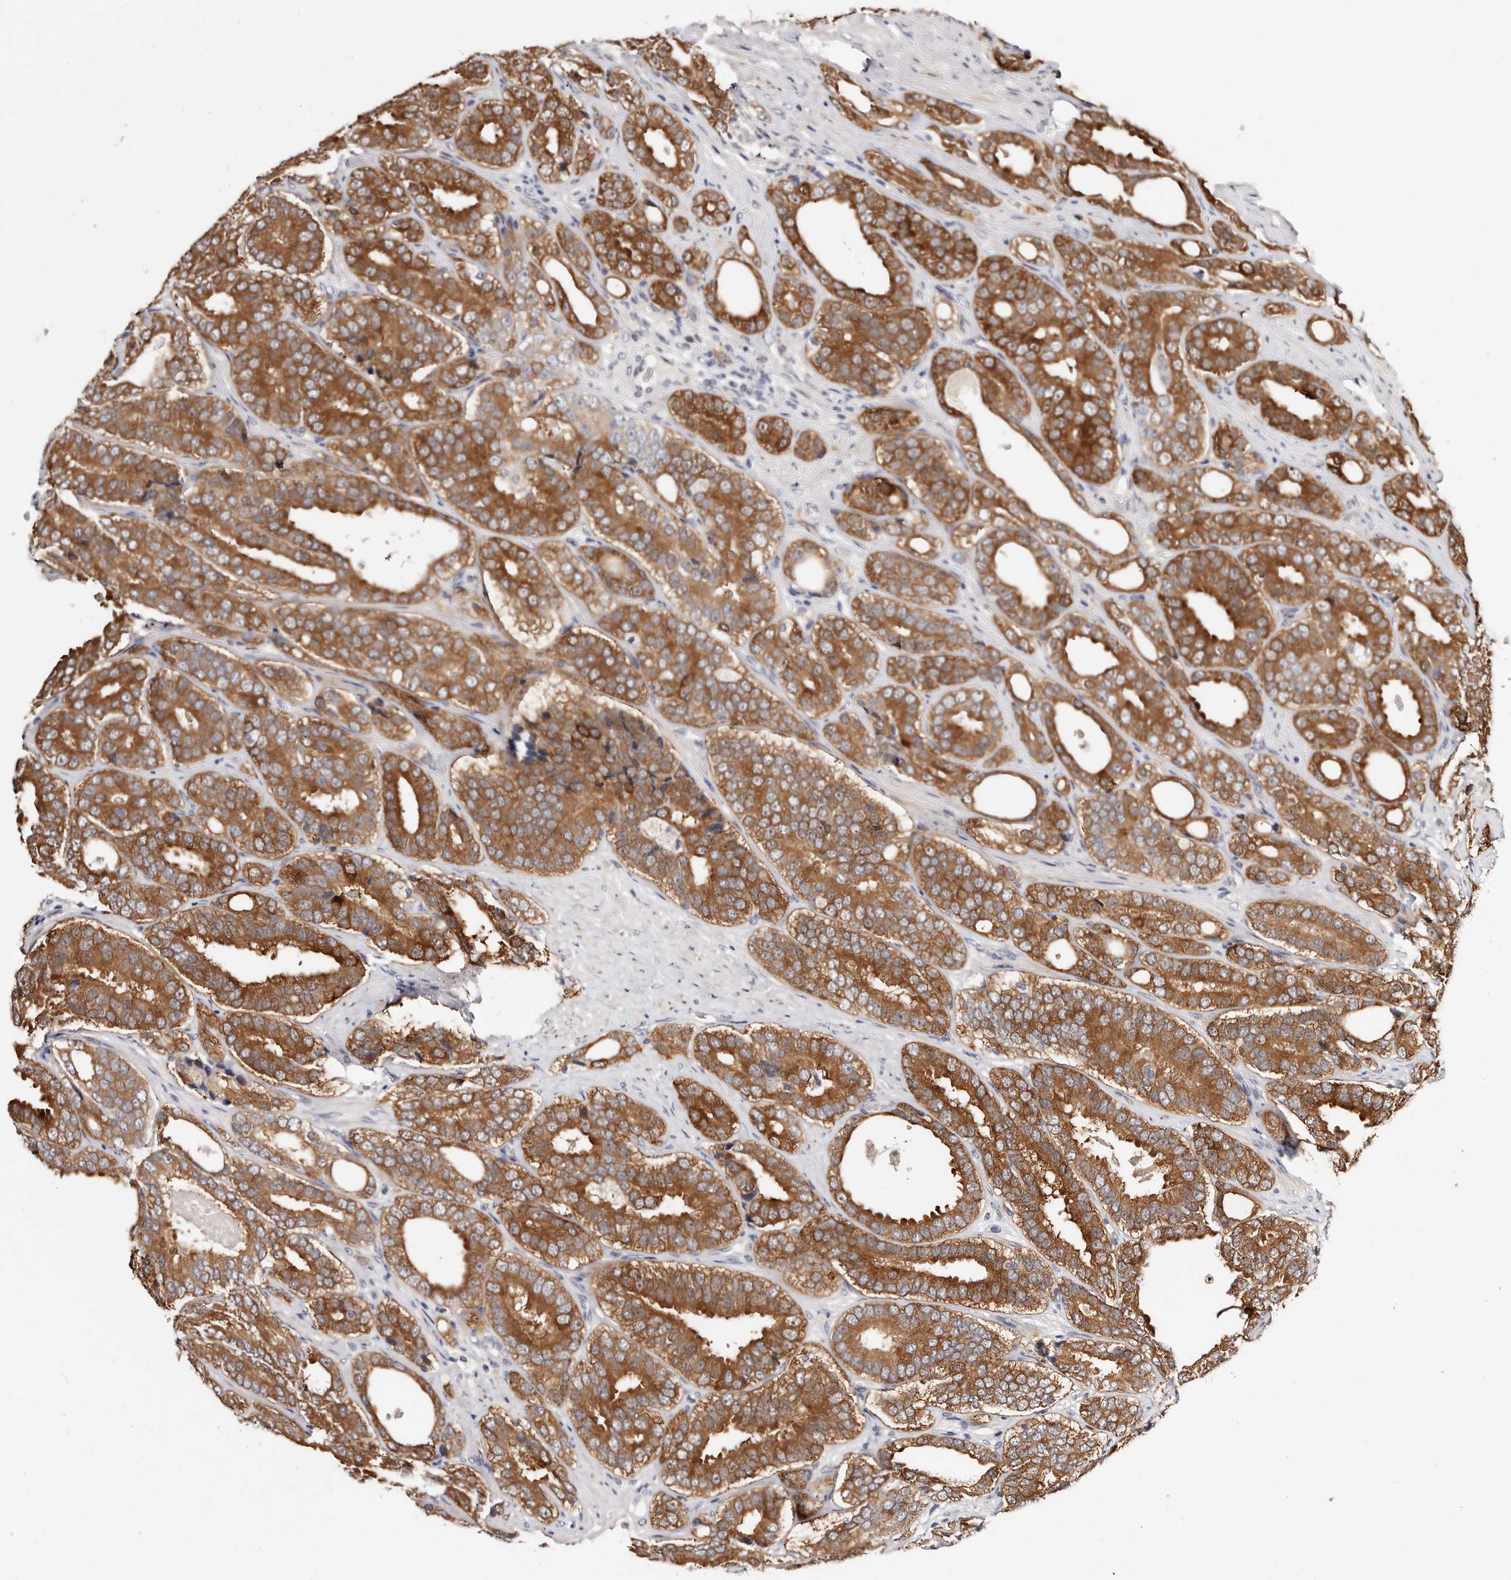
{"staining": {"intensity": "strong", "quantity": ">75%", "location": "cytoplasmic/membranous"}, "tissue": "prostate cancer", "cell_type": "Tumor cells", "image_type": "cancer", "snomed": [{"axis": "morphology", "description": "Adenocarcinoma, High grade"}, {"axis": "topography", "description": "Prostate"}], "caption": "This histopathology image exhibits immunohistochemistry (IHC) staining of high-grade adenocarcinoma (prostate), with high strong cytoplasmic/membranous expression in about >75% of tumor cells.", "gene": "GFOD1", "patient": {"sex": "male", "age": 56}}